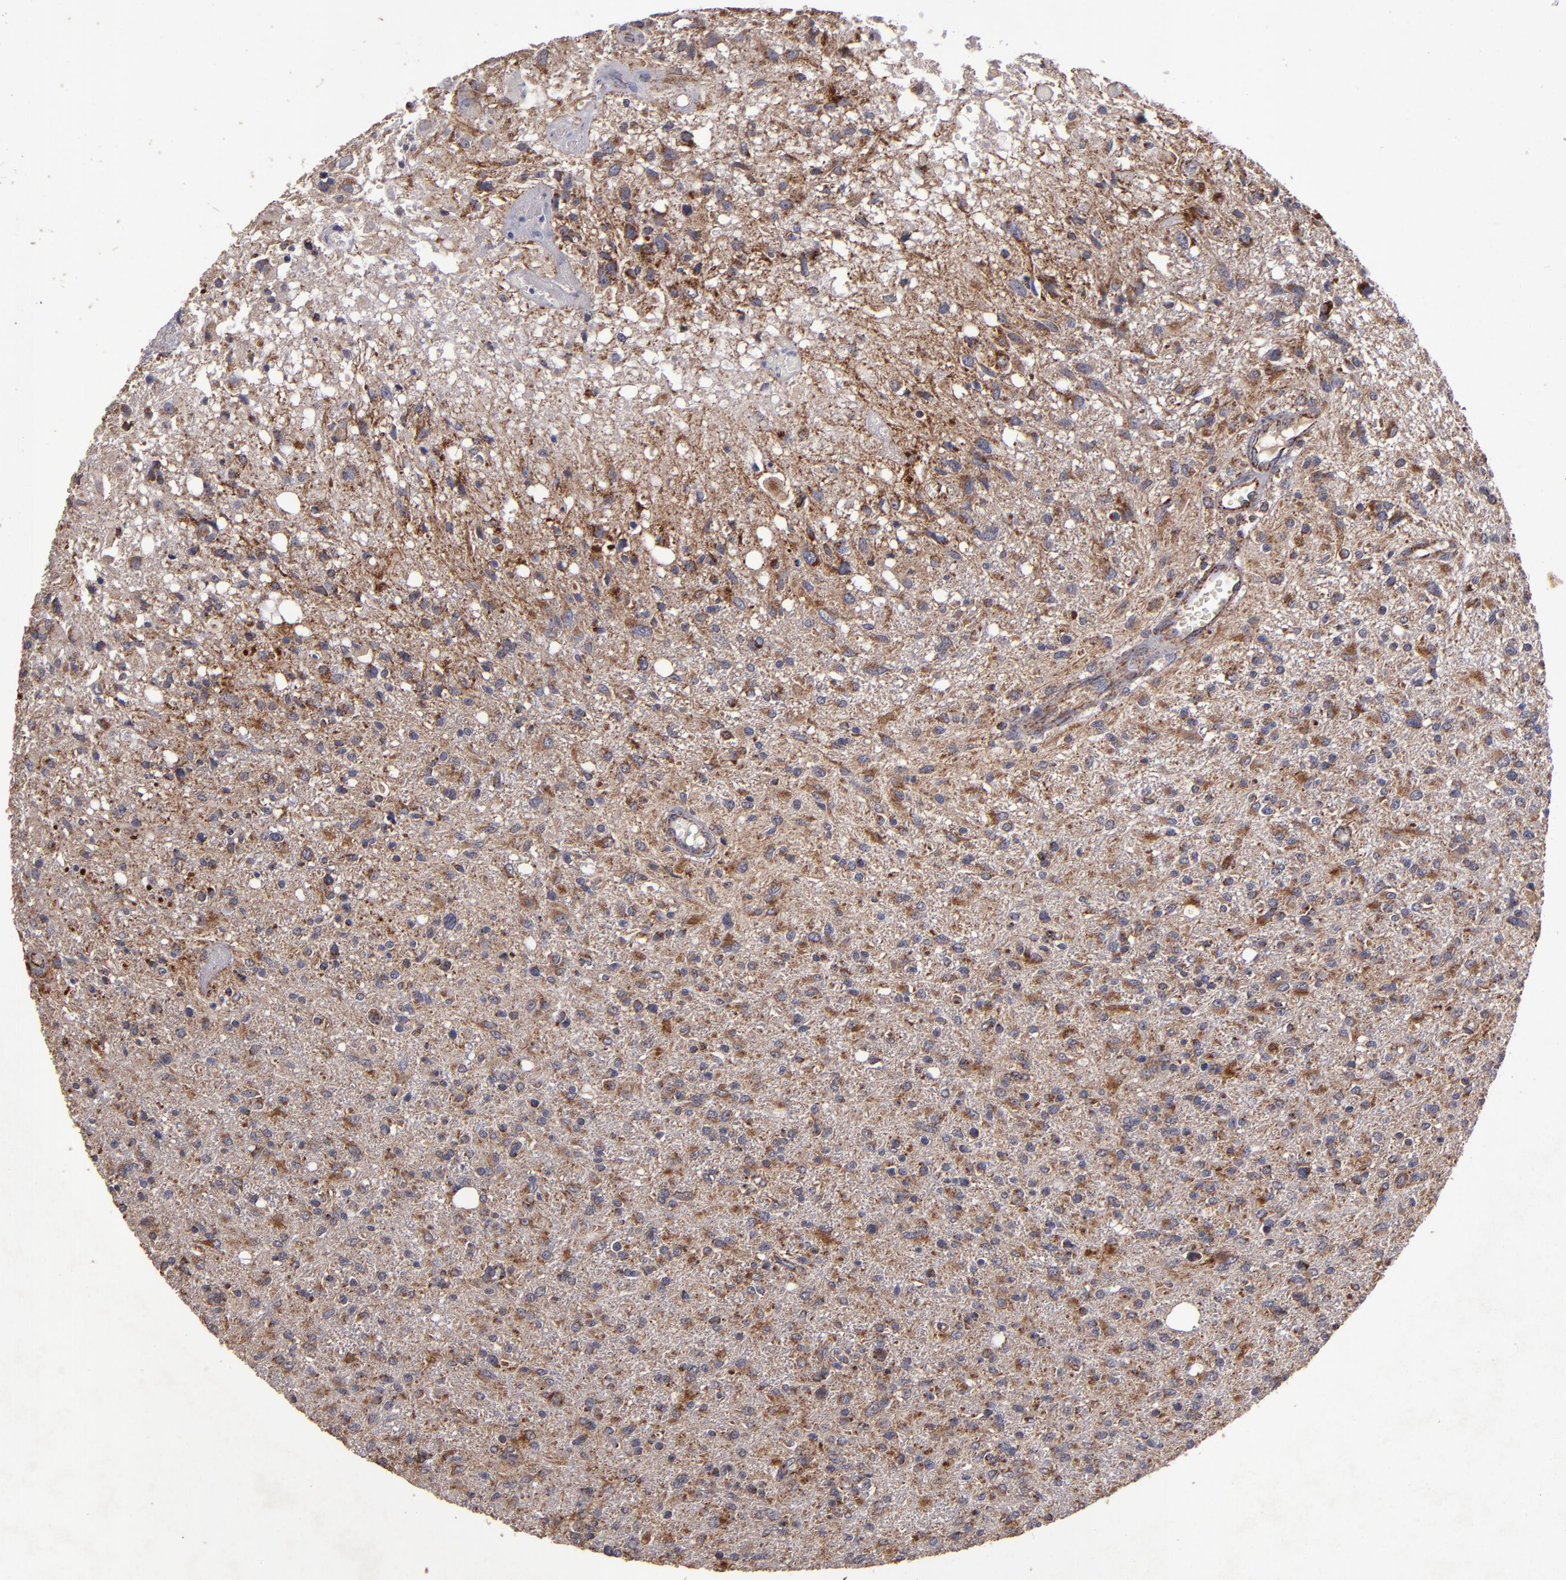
{"staining": {"intensity": "moderate", "quantity": ">75%", "location": "cytoplasmic/membranous"}, "tissue": "glioma", "cell_type": "Tumor cells", "image_type": "cancer", "snomed": [{"axis": "morphology", "description": "Glioma, malignant, High grade"}, {"axis": "topography", "description": "Cerebral cortex"}], "caption": "This is an image of immunohistochemistry (IHC) staining of high-grade glioma (malignant), which shows moderate expression in the cytoplasmic/membranous of tumor cells.", "gene": "TIMM9", "patient": {"sex": "male", "age": 76}}